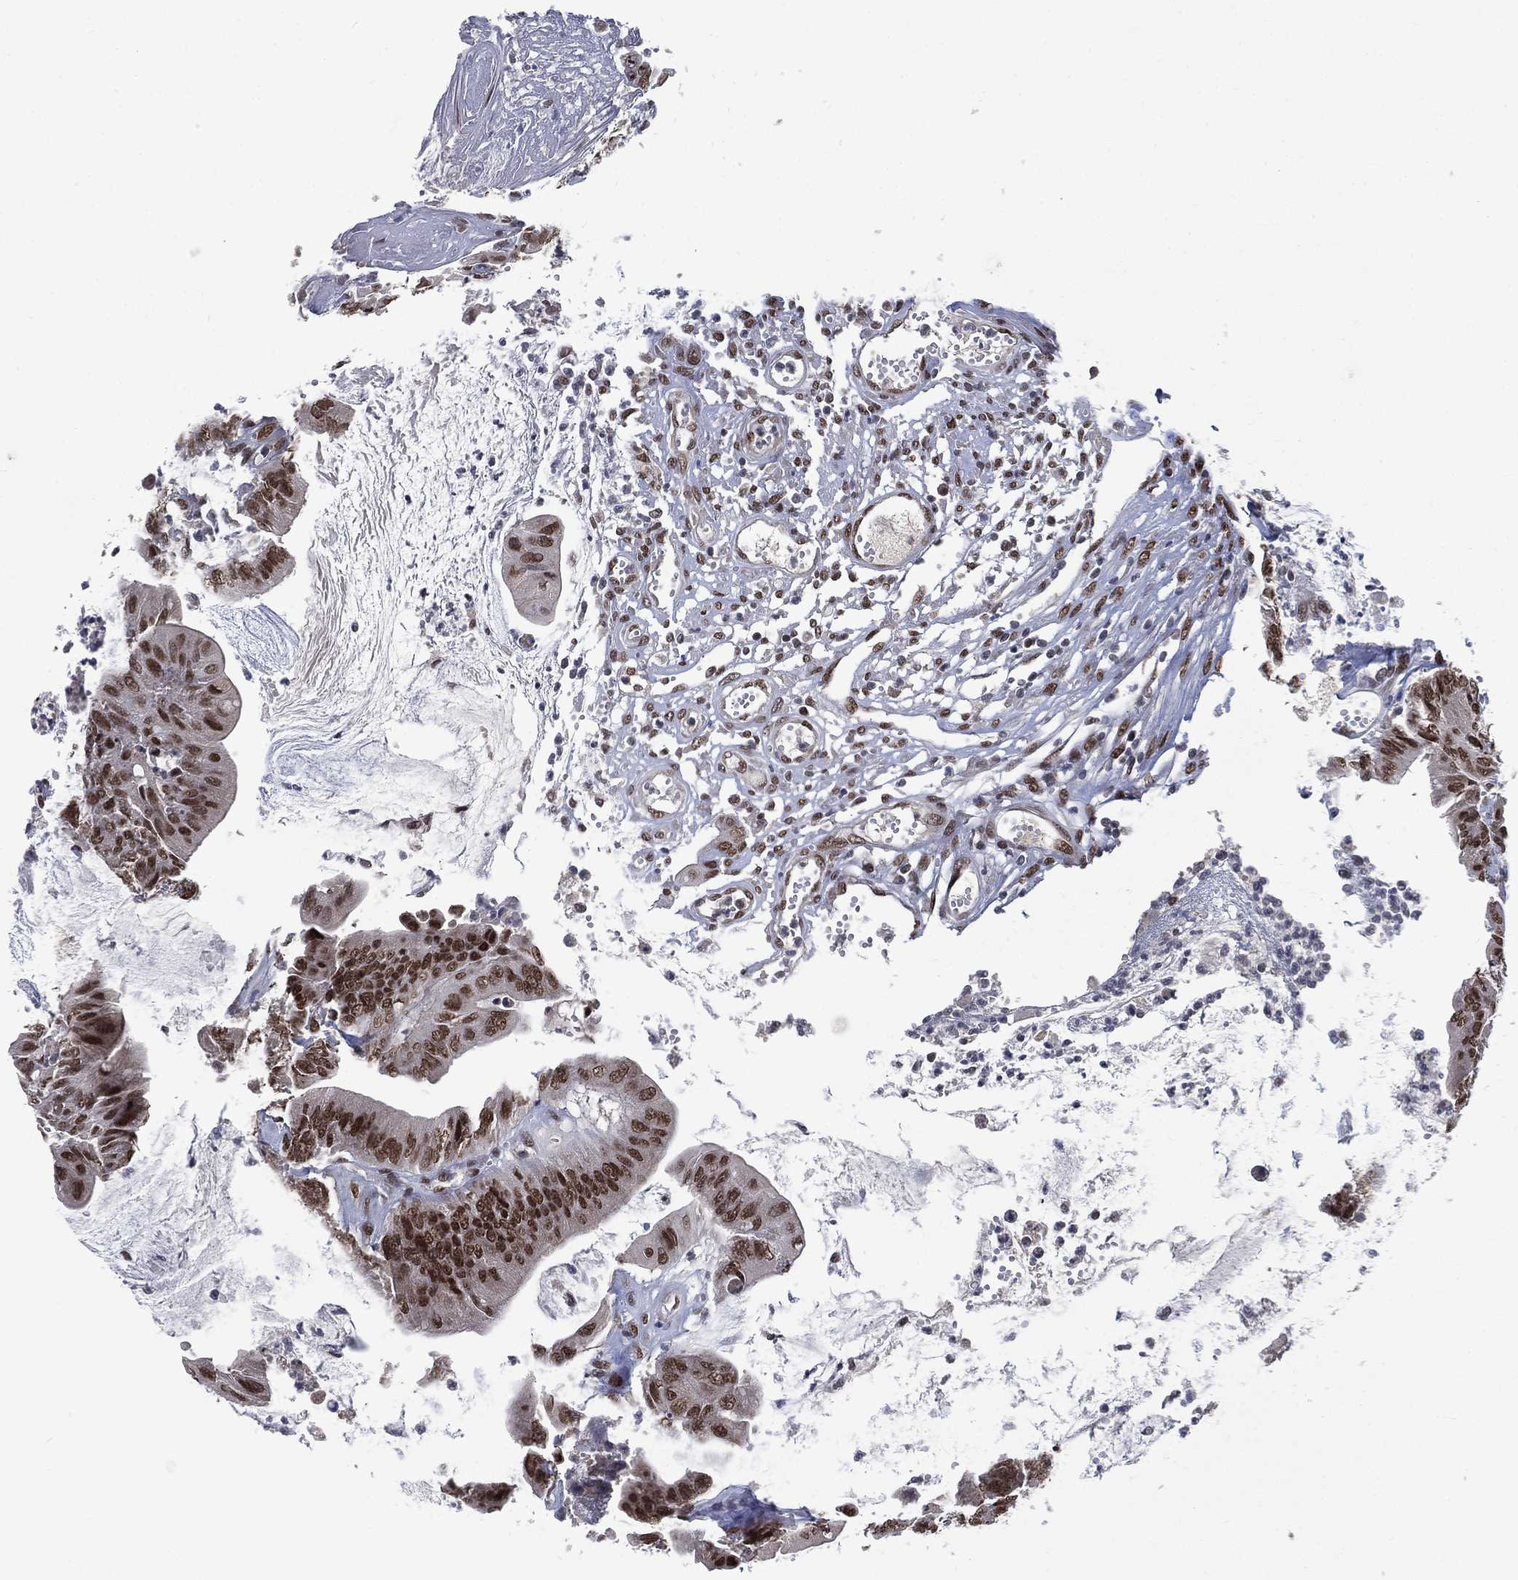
{"staining": {"intensity": "moderate", "quantity": ">75%", "location": "nuclear"}, "tissue": "colorectal cancer", "cell_type": "Tumor cells", "image_type": "cancer", "snomed": [{"axis": "morphology", "description": "Adenocarcinoma, NOS"}, {"axis": "topography", "description": "Colon"}], "caption": "Tumor cells show medium levels of moderate nuclear staining in approximately >75% of cells in human colorectal cancer.", "gene": "YLPM1", "patient": {"sex": "female", "age": 69}}